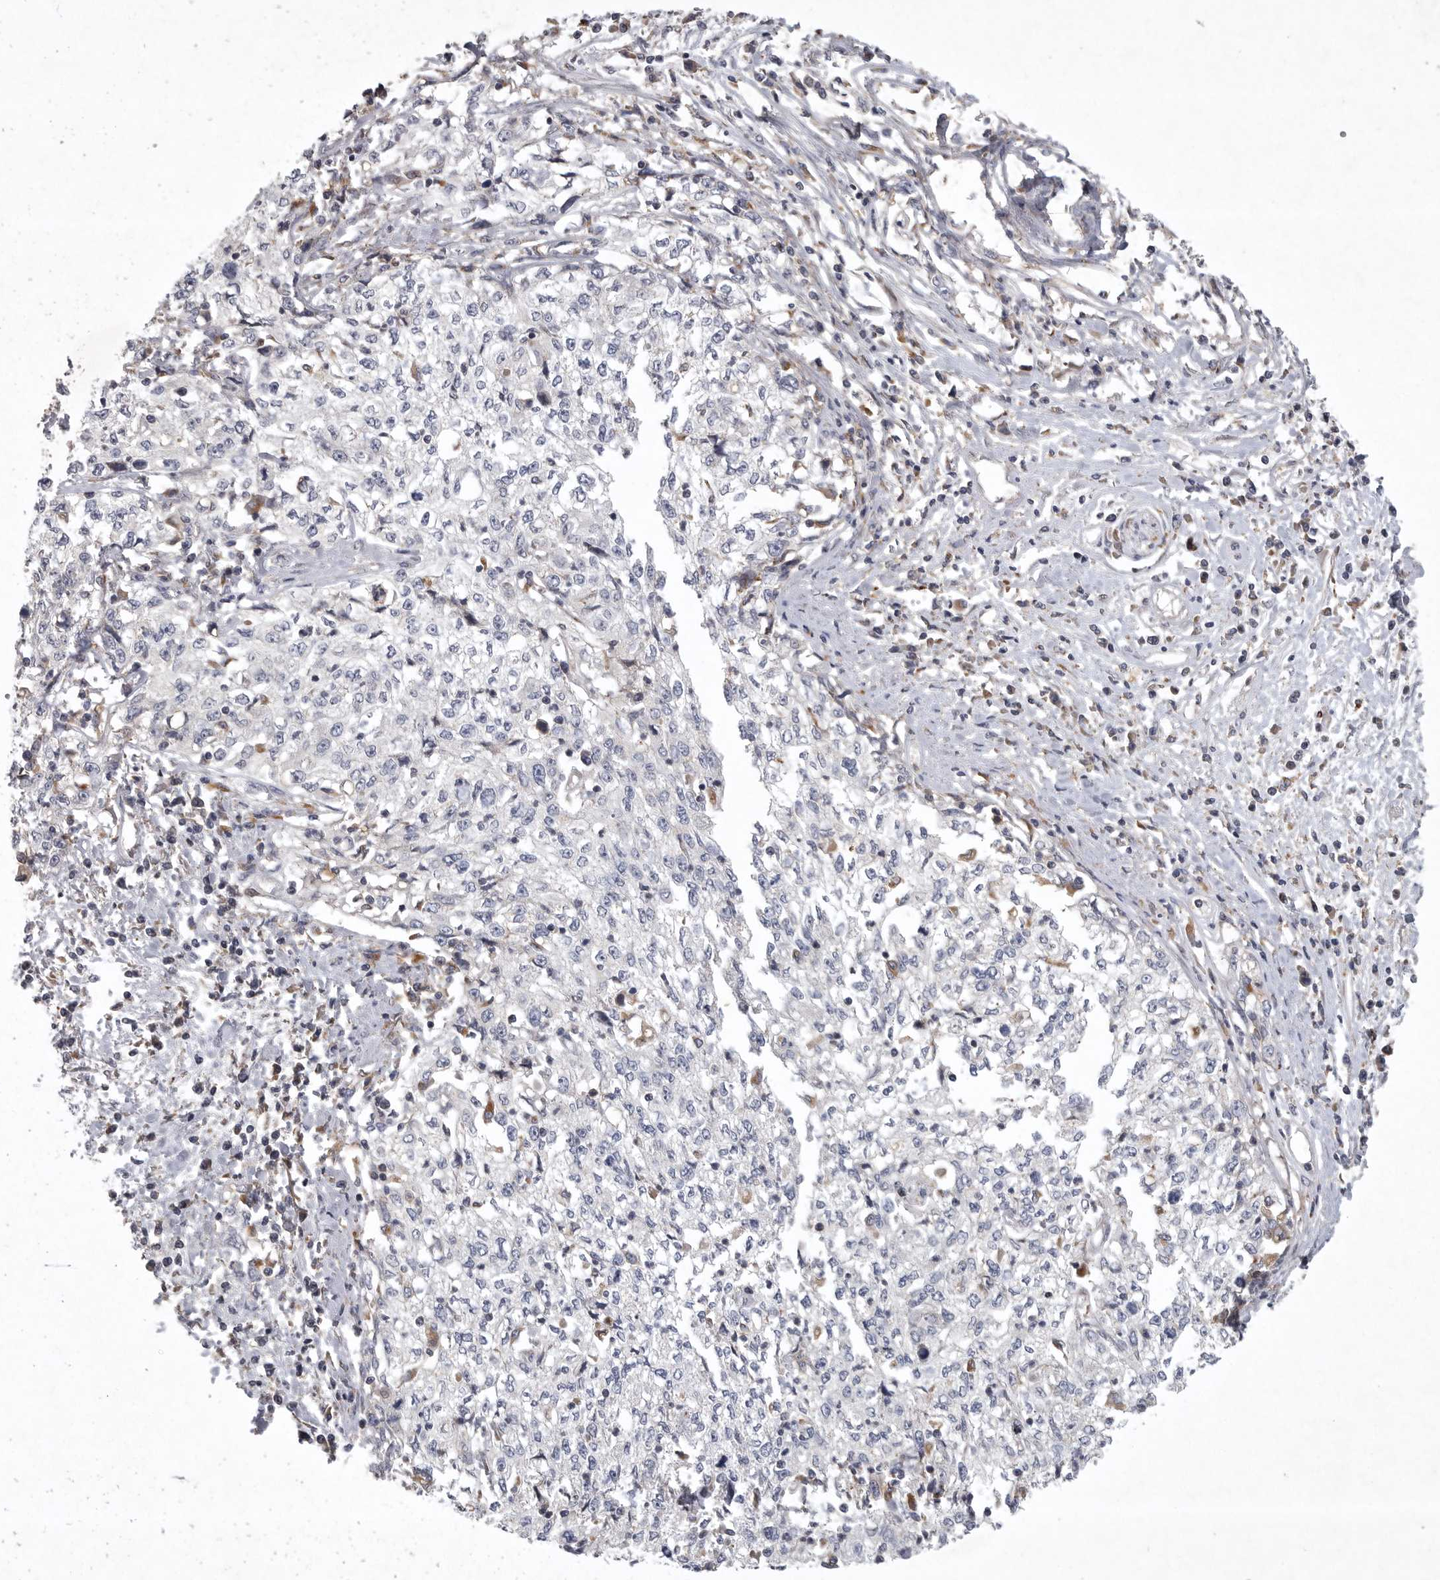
{"staining": {"intensity": "negative", "quantity": "none", "location": "none"}, "tissue": "cervical cancer", "cell_type": "Tumor cells", "image_type": "cancer", "snomed": [{"axis": "morphology", "description": "Squamous cell carcinoma, NOS"}, {"axis": "topography", "description": "Cervix"}], "caption": "Squamous cell carcinoma (cervical) was stained to show a protein in brown. There is no significant expression in tumor cells.", "gene": "LAMTOR3", "patient": {"sex": "female", "age": 57}}